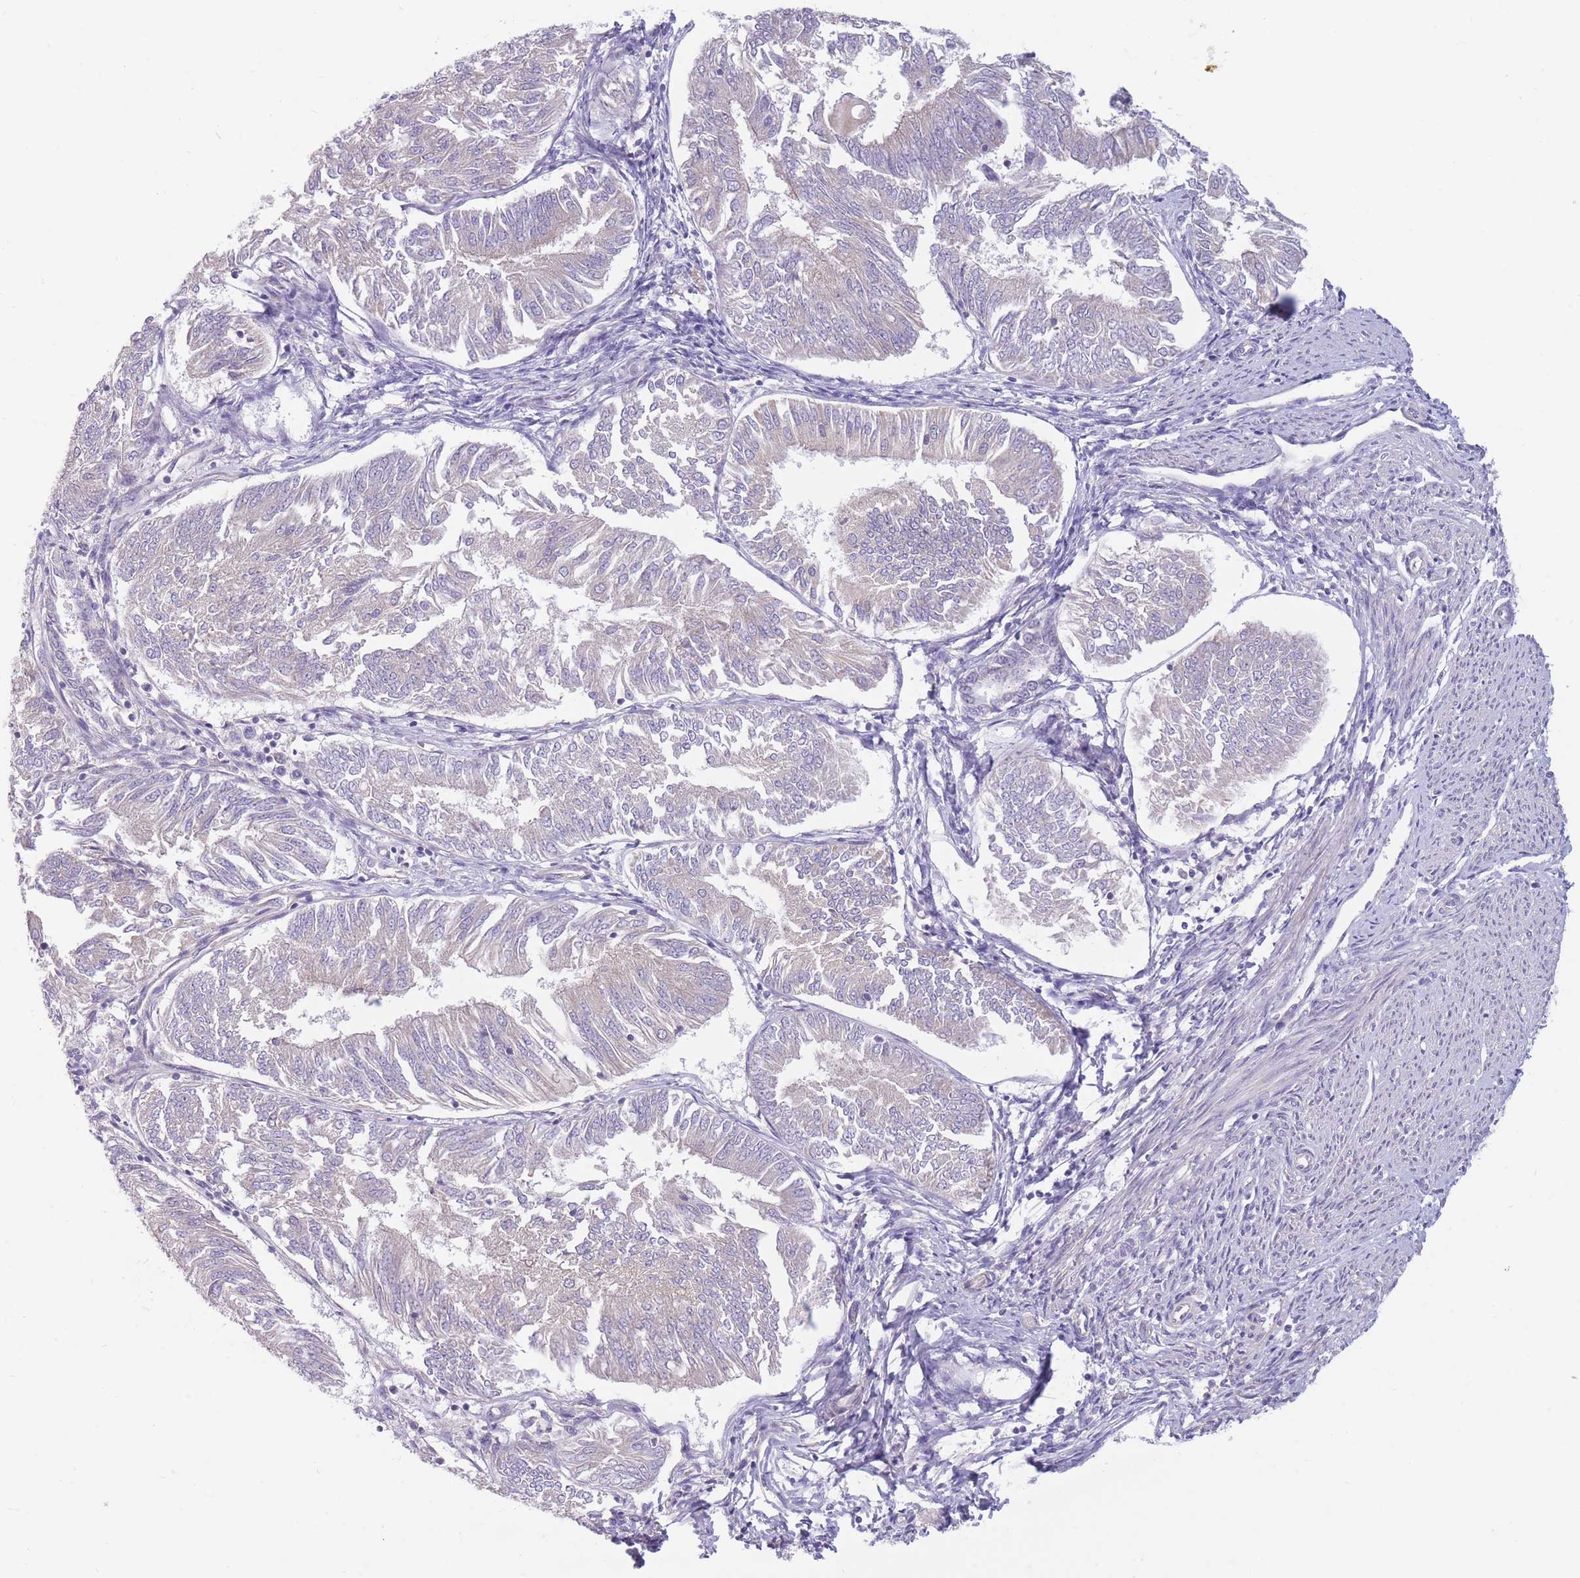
{"staining": {"intensity": "negative", "quantity": "none", "location": "none"}, "tissue": "endometrial cancer", "cell_type": "Tumor cells", "image_type": "cancer", "snomed": [{"axis": "morphology", "description": "Adenocarcinoma, NOS"}, {"axis": "topography", "description": "Endometrium"}], "caption": "The micrograph displays no staining of tumor cells in endometrial adenocarcinoma.", "gene": "PNPLA5", "patient": {"sex": "female", "age": 58}}